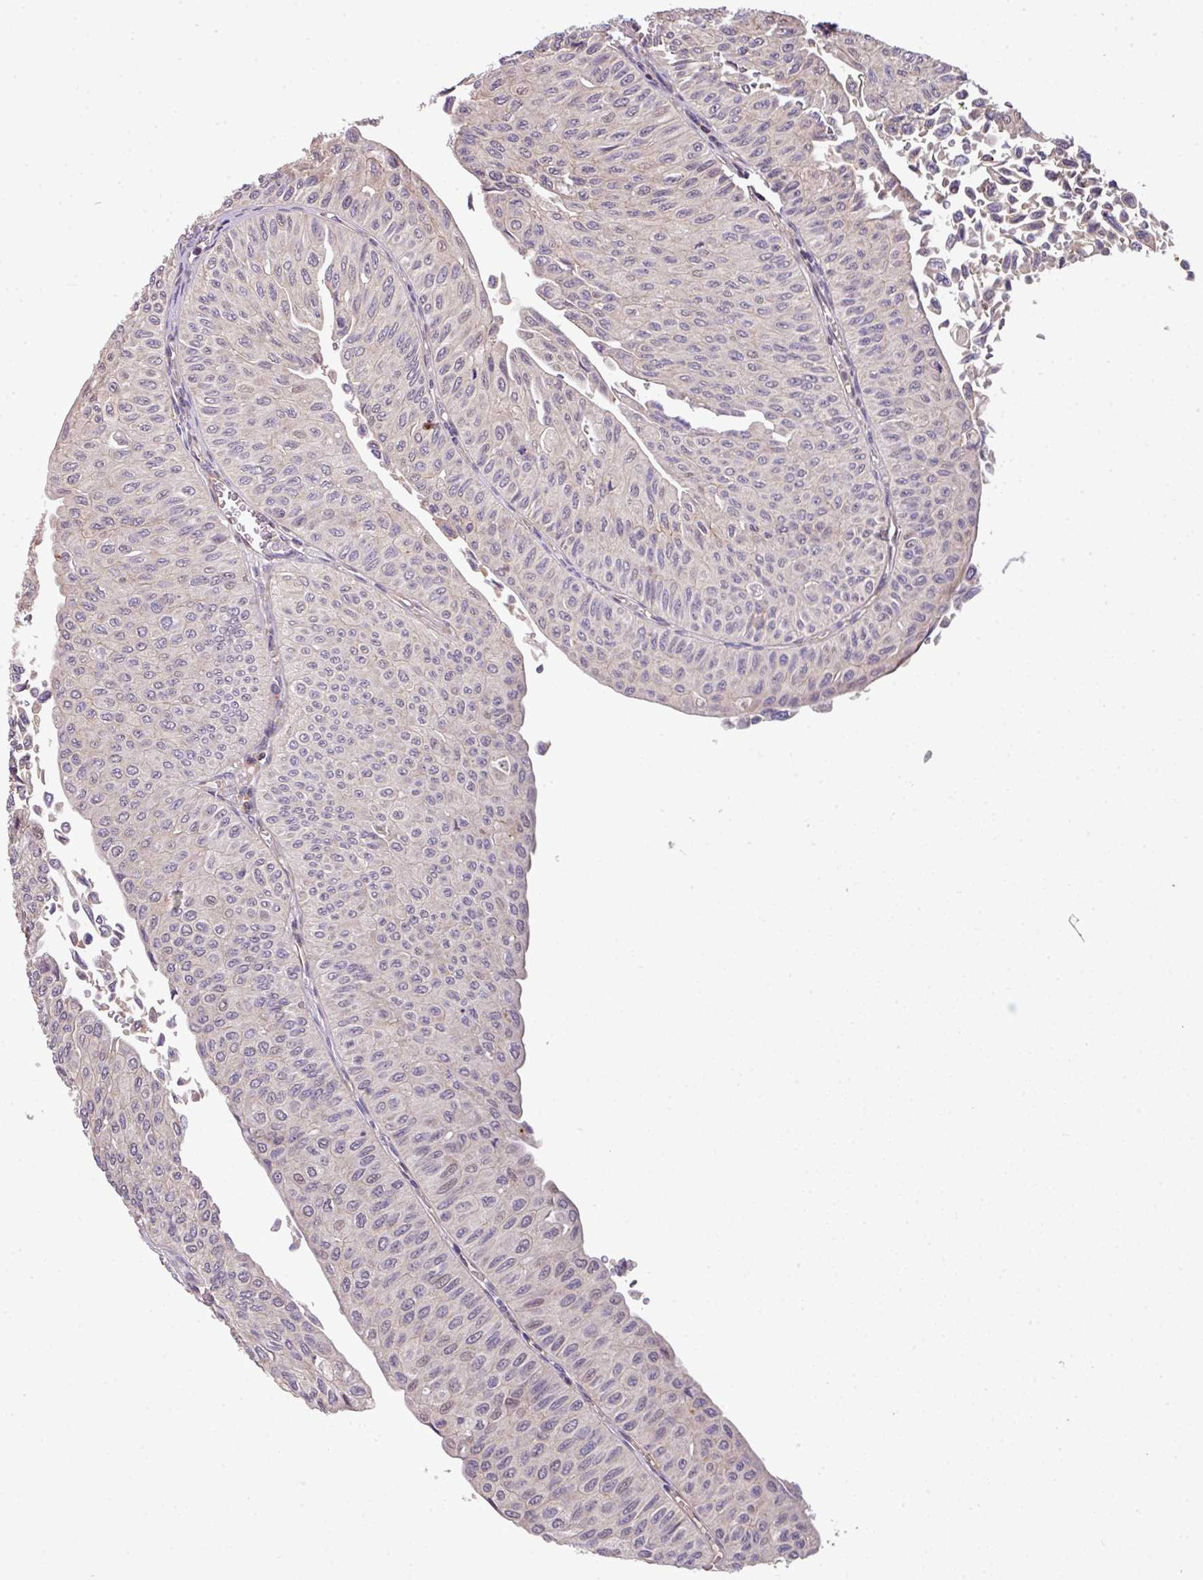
{"staining": {"intensity": "negative", "quantity": "none", "location": "none"}, "tissue": "urothelial cancer", "cell_type": "Tumor cells", "image_type": "cancer", "snomed": [{"axis": "morphology", "description": "Urothelial carcinoma, NOS"}, {"axis": "topography", "description": "Urinary bladder"}], "caption": "There is no significant positivity in tumor cells of urothelial cancer.", "gene": "CASS4", "patient": {"sex": "male", "age": 59}}